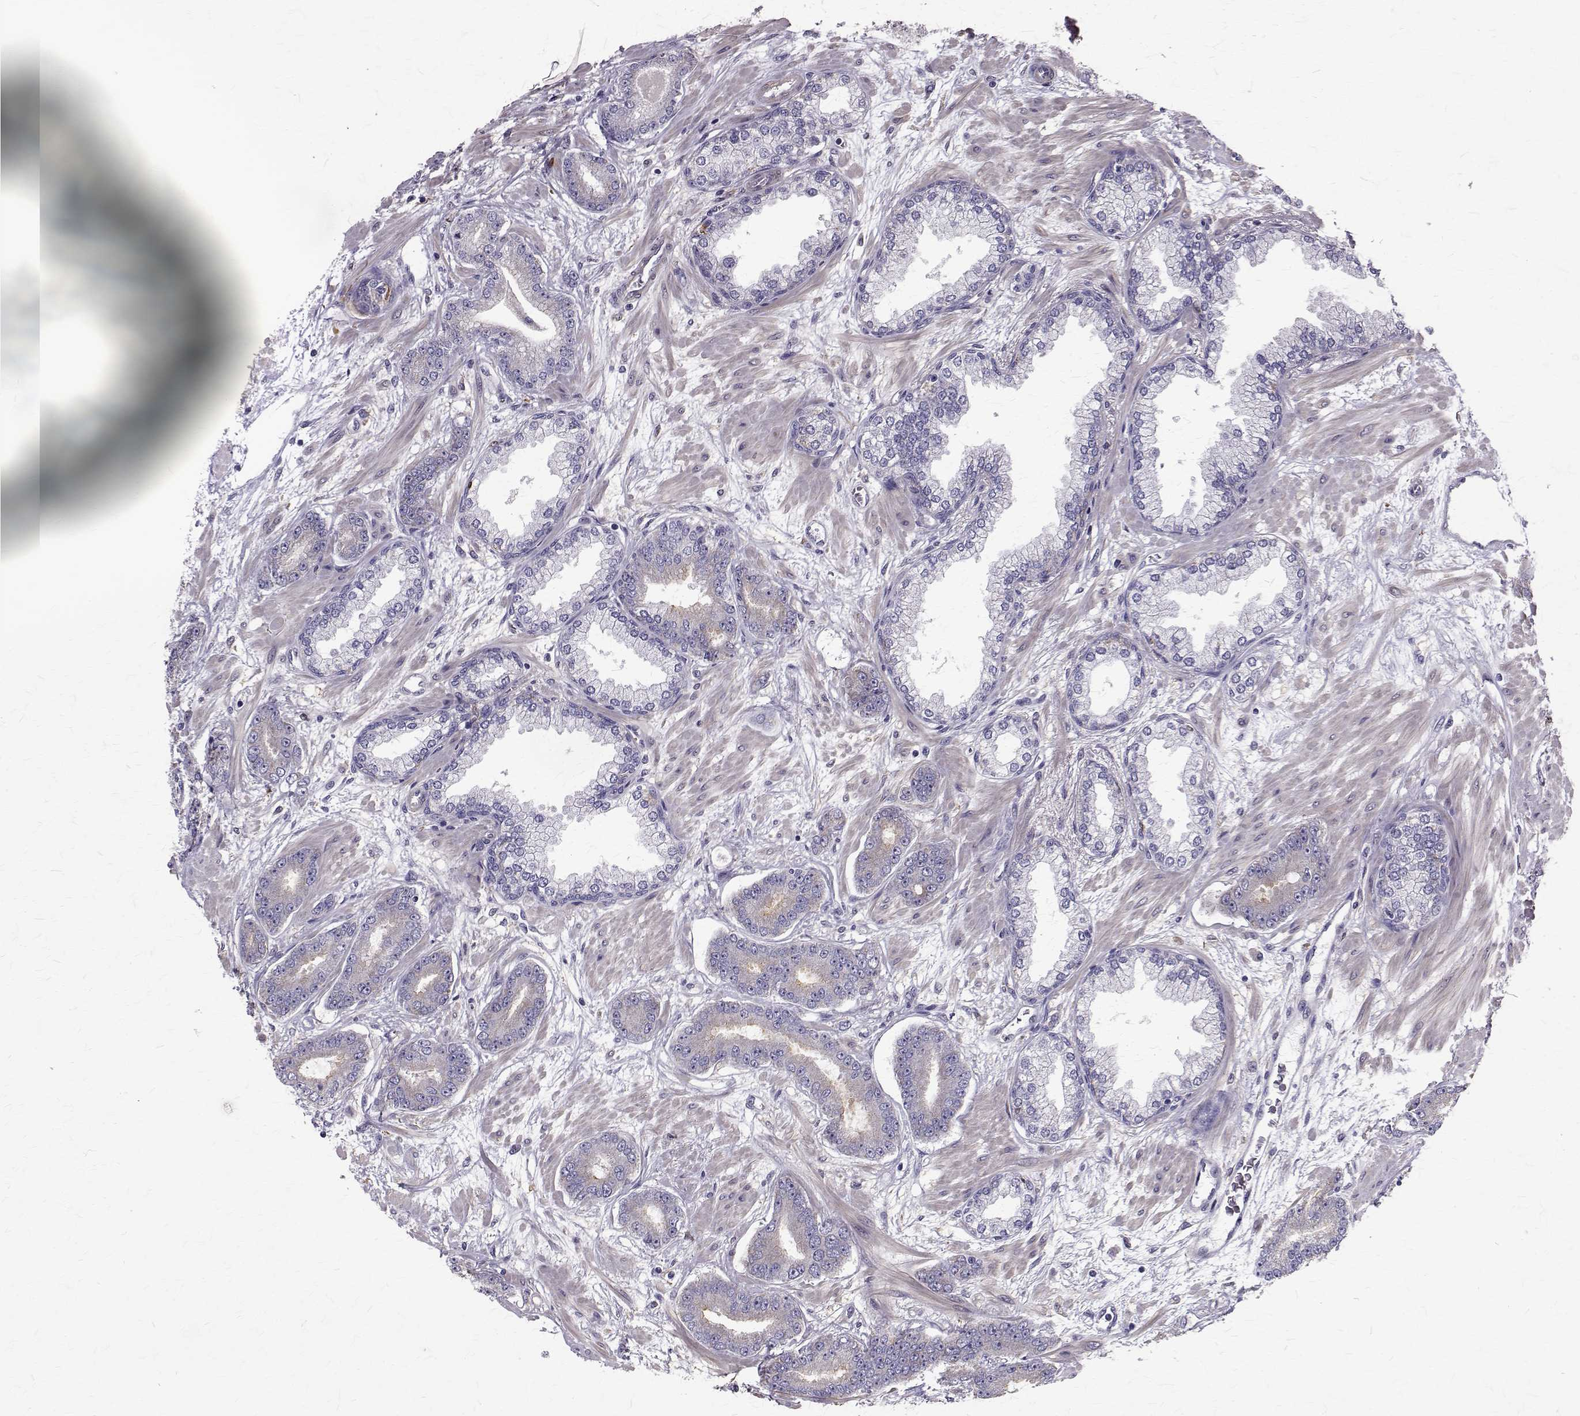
{"staining": {"intensity": "negative", "quantity": "none", "location": "none"}, "tissue": "prostate cancer", "cell_type": "Tumor cells", "image_type": "cancer", "snomed": [{"axis": "morphology", "description": "Adenocarcinoma, Low grade"}, {"axis": "topography", "description": "Prostate"}], "caption": "Protein analysis of prostate cancer shows no significant positivity in tumor cells.", "gene": "CCDC89", "patient": {"sex": "male", "age": 64}}